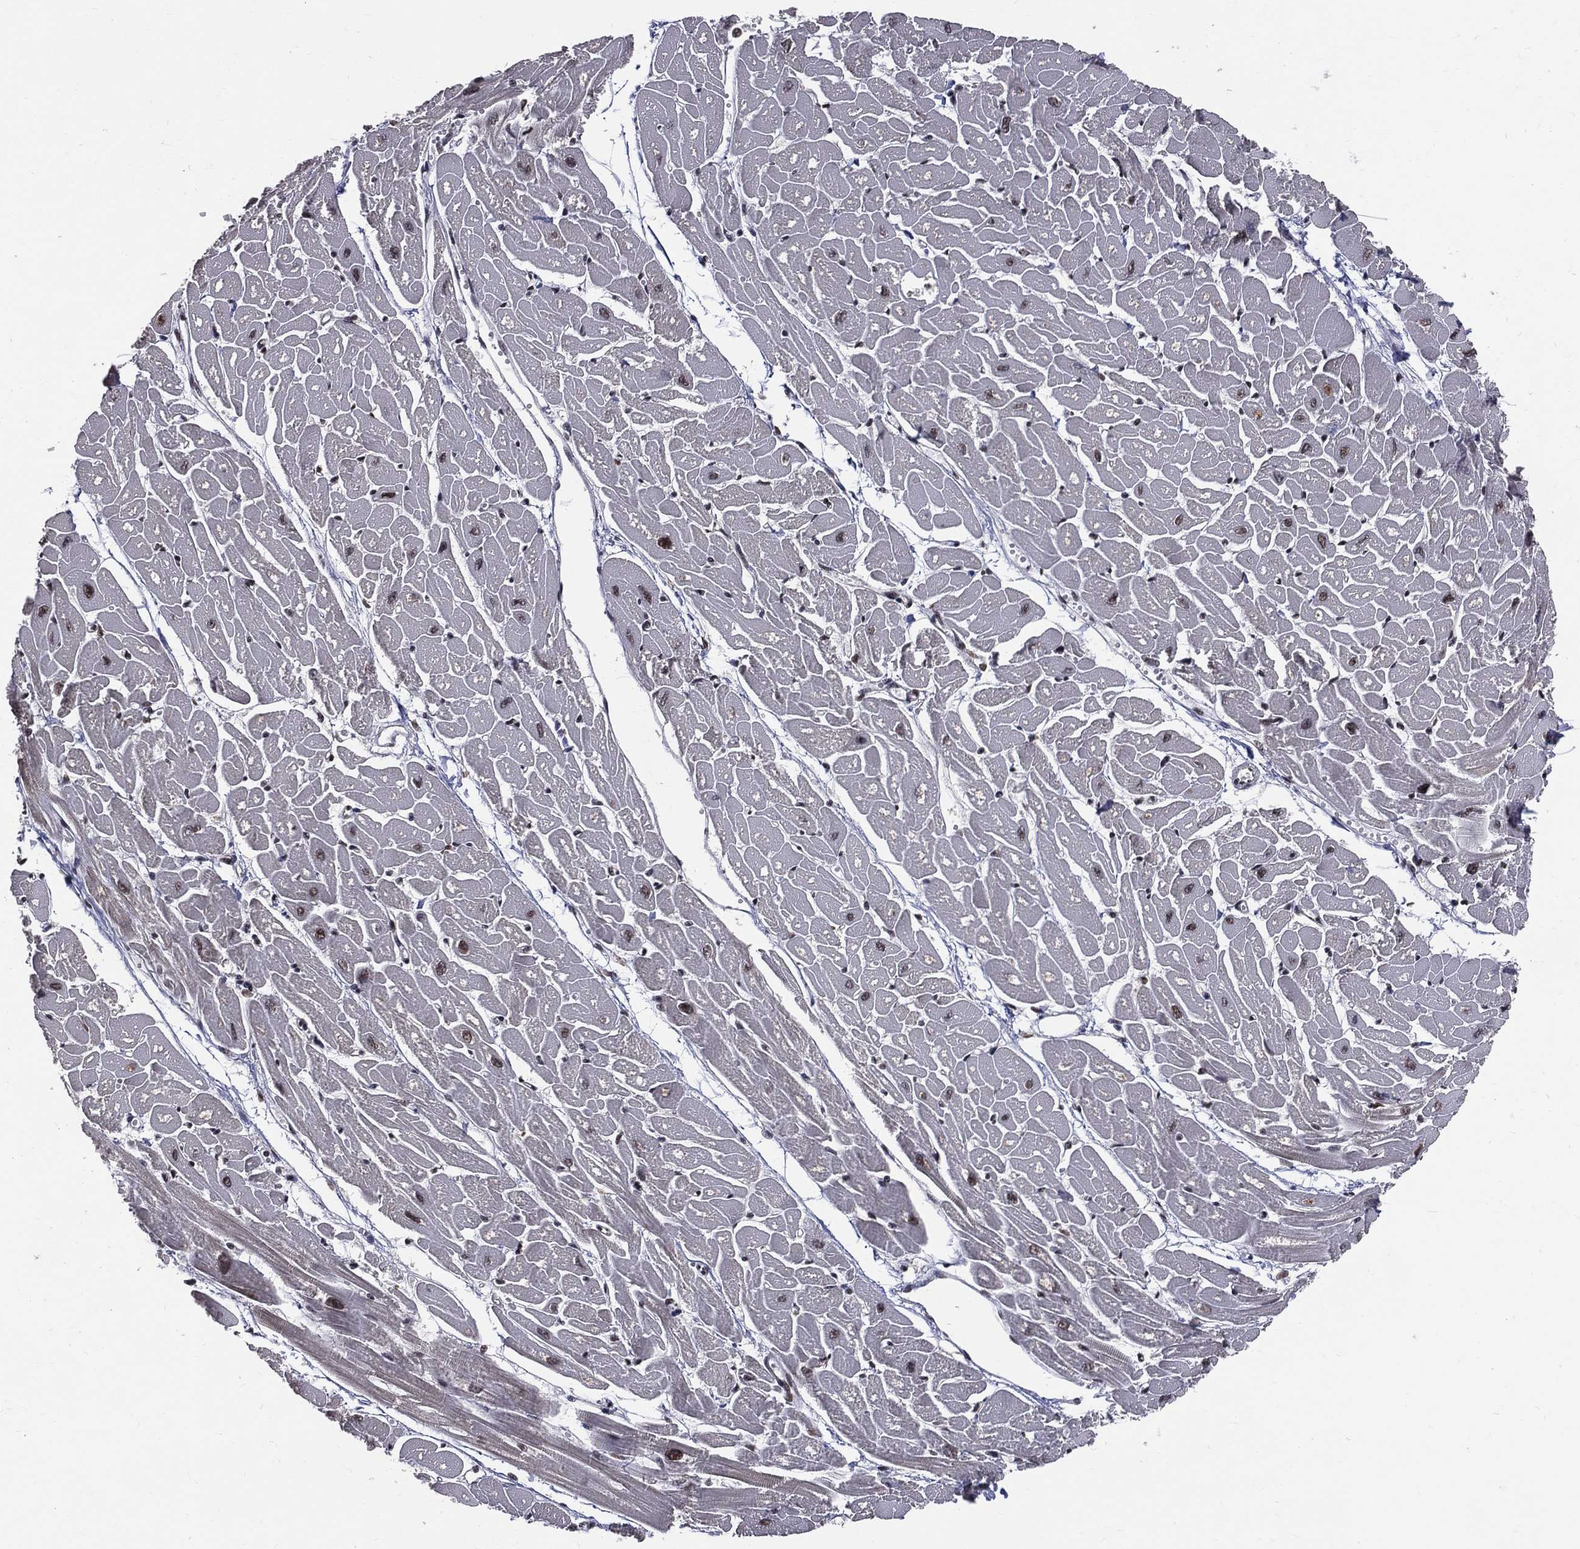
{"staining": {"intensity": "moderate", "quantity": ">75%", "location": "nuclear"}, "tissue": "heart muscle", "cell_type": "Cardiomyocytes", "image_type": "normal", "snomed": [{"axis": "morphology", "description": "Normal tissue, NOS"}, {"axis": "topography", "description": "Heart"}], "caption": "A histopathology image of human heart muscle stained for a protein reveals moderate nuclear brown staining in cardiomyocytes. (DAB IHC, brown staining for protein, blue staining for nuclei).", "gene": "SMC3", "patient": {"sex": "male", "age": 57}}